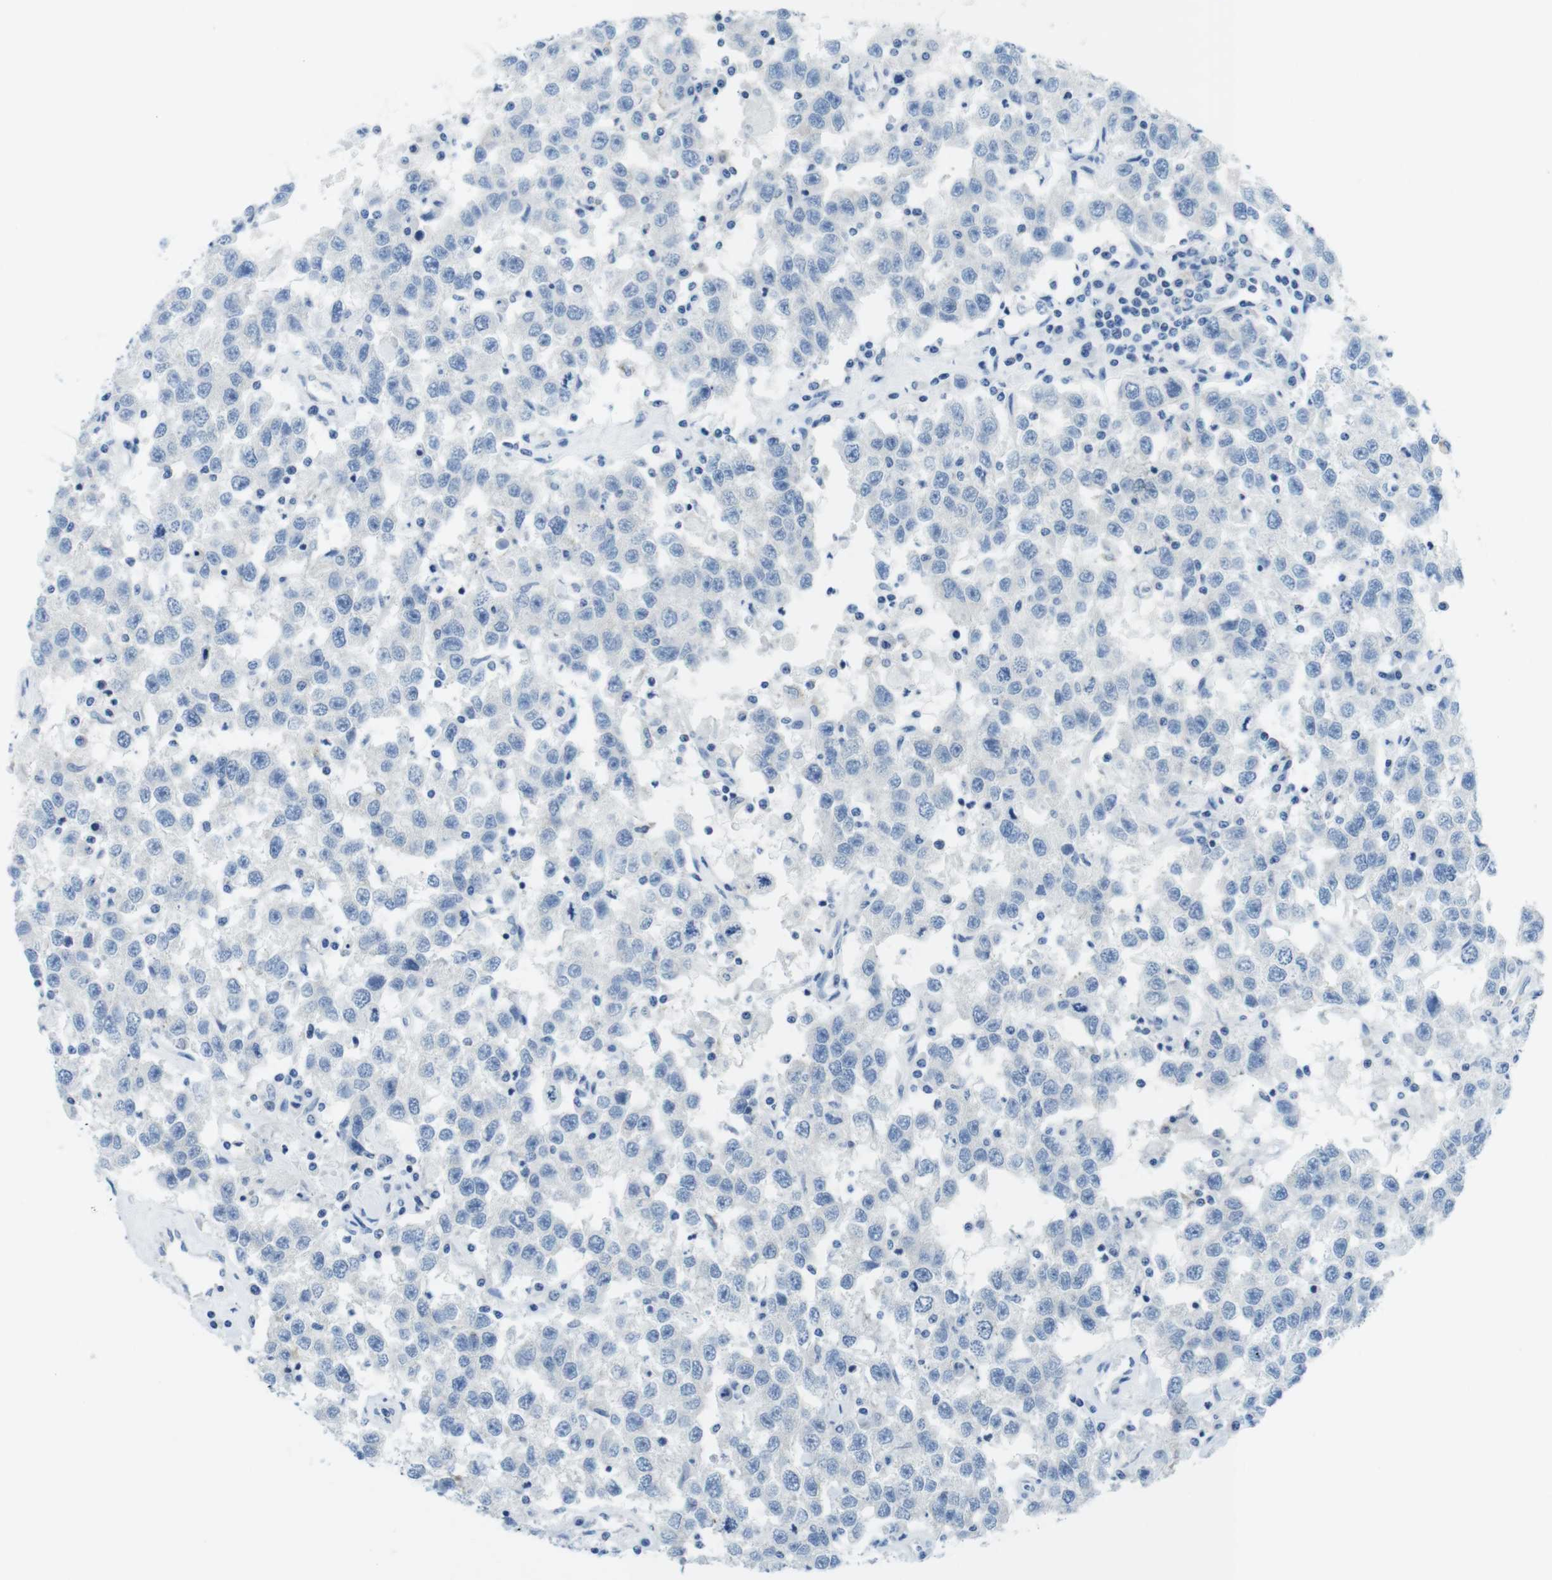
{"staining": {"intensity": "negative", "quantity": "none", "location": "none"}, "tissue": "testis cancer", "cell_type": "Tumor cells", "image_type": "cancer", "snomed": [{"axis": "morphology", "description": "Seminoma, NOS"}, {"axis": "topography", "description": "Testis"}], "caption": "This image is of testis seminoma stained with IHC to label a protein in brown with the nuclei are counter-stained blue. There is no expression in tumor cells.", "gene": "ASIC5", "patient": {"sex": "male", "age": 41}}